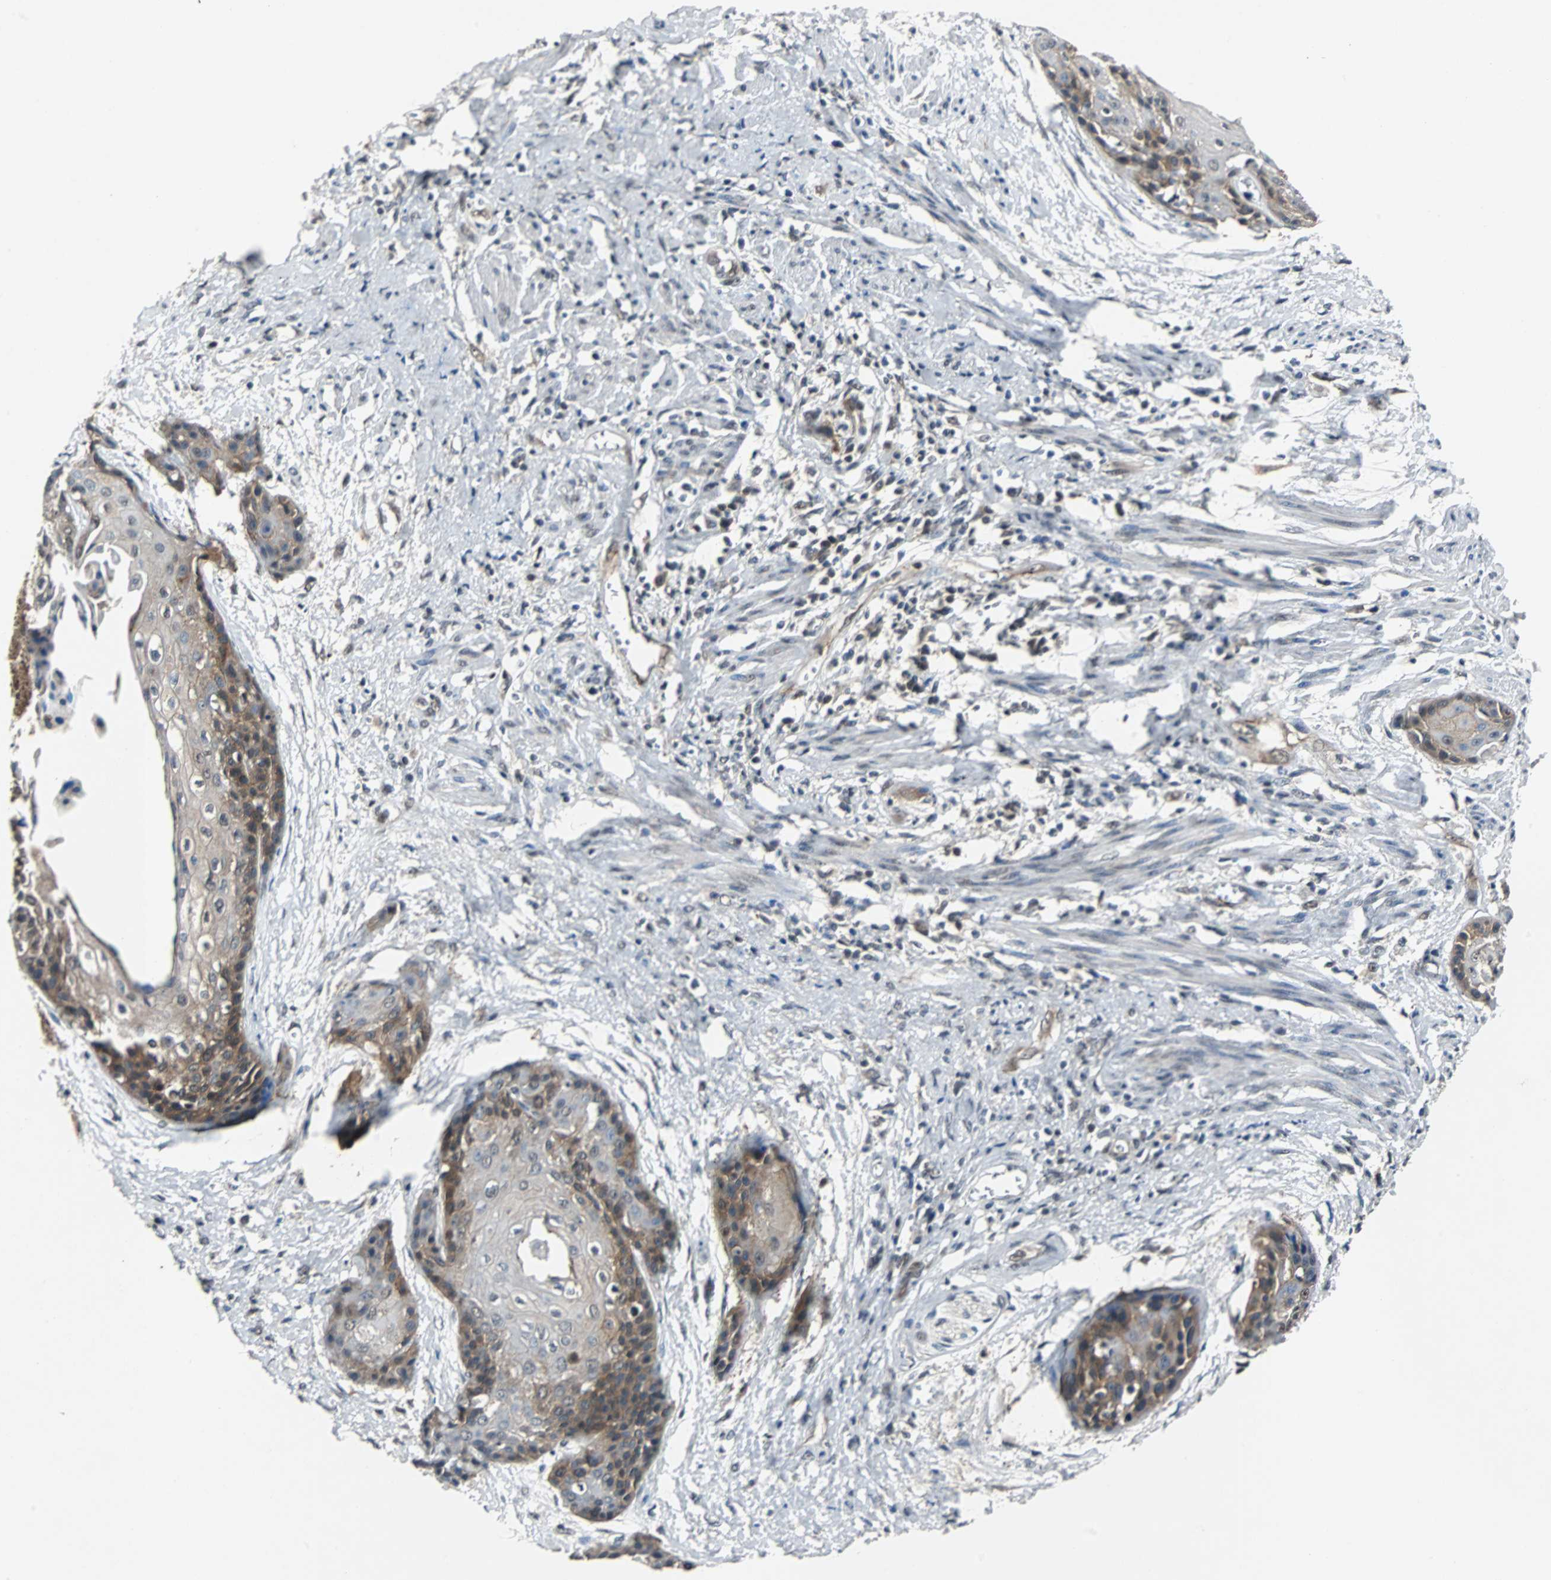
{"staining": {"intensity": "moderate", "quantity": ">75%", "location": "cytoplasmic/membranous"}, "tissue": "cervical cancer", "cell_type": "Tumor cells", "image_type": "cancer", "snomed": [{"axis": "morphology", "description": "Squamous cell carcinoma, NOS"}, {"axis": "topography", "description": "Cervix"}], "caption": "Protein expression analysis of squamous cell carcinoma (cervical) reveals moderate cytoplasmic/membranous staining in approximately >75% of tumor cells.", "gene": "LSR", "patient": {"sex": "female", "age": 57}}